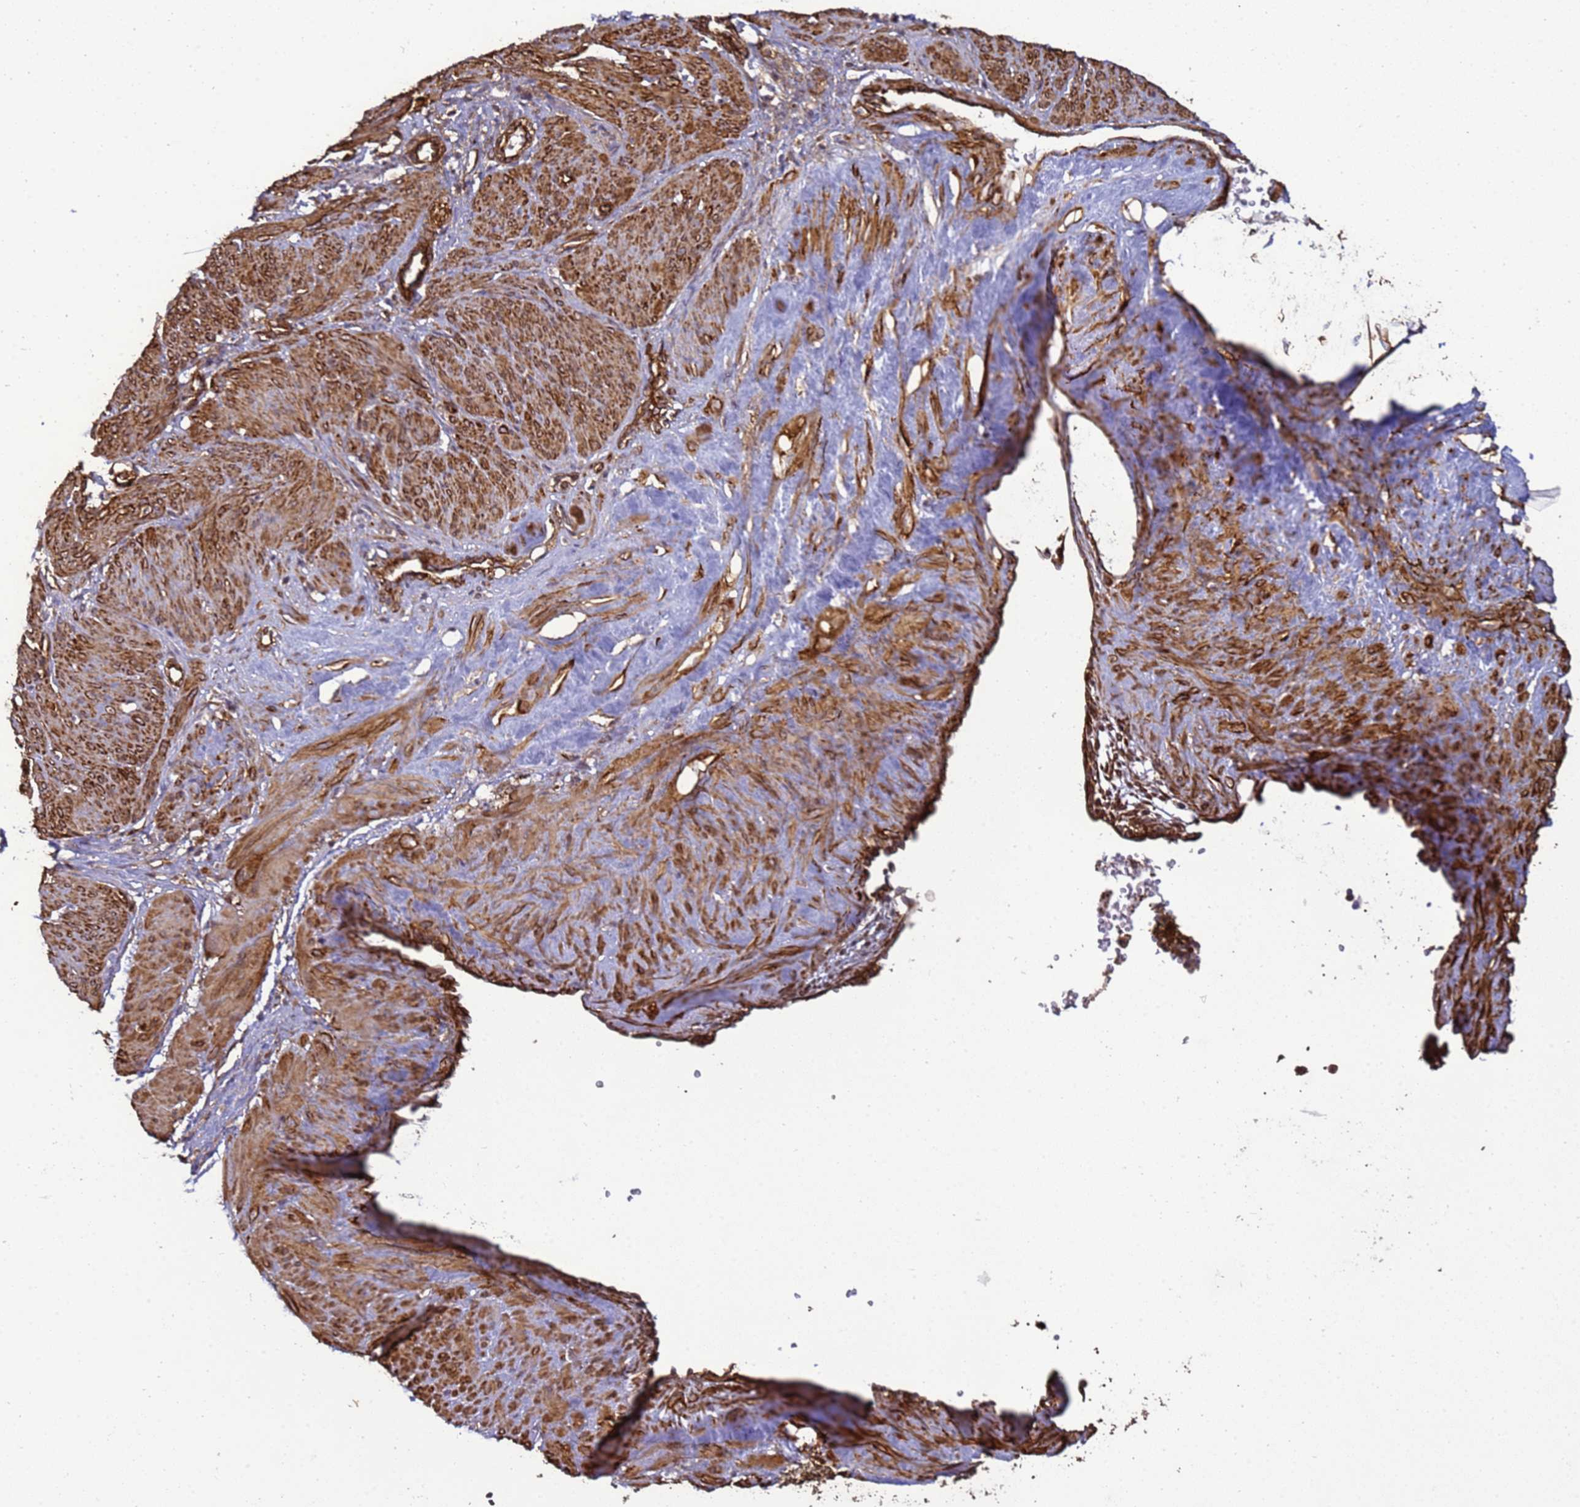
{"staining": {"intensity": "strong", "quantity": ">75%", "location": "cytoplasmic/membranous"}, "tissue": "smooth muscle", "cell_type": "Smooth muscle cells", "image_type": "normal", "snomed": [{"axis": "morphology", "description": "Normal tissue, NOS"}, {"axis": "topography", "description": "Endometrium"}], "caption": "This photomicrograph demonstrates immunohistochemistry (IHC) staining of benign human smooth muscle, with high strong cytoplasmic/membranous staining in about >75% of smooth muscle cells.", "gene": "CNOT1", "patient": {"sex": "female", "age": 33}}